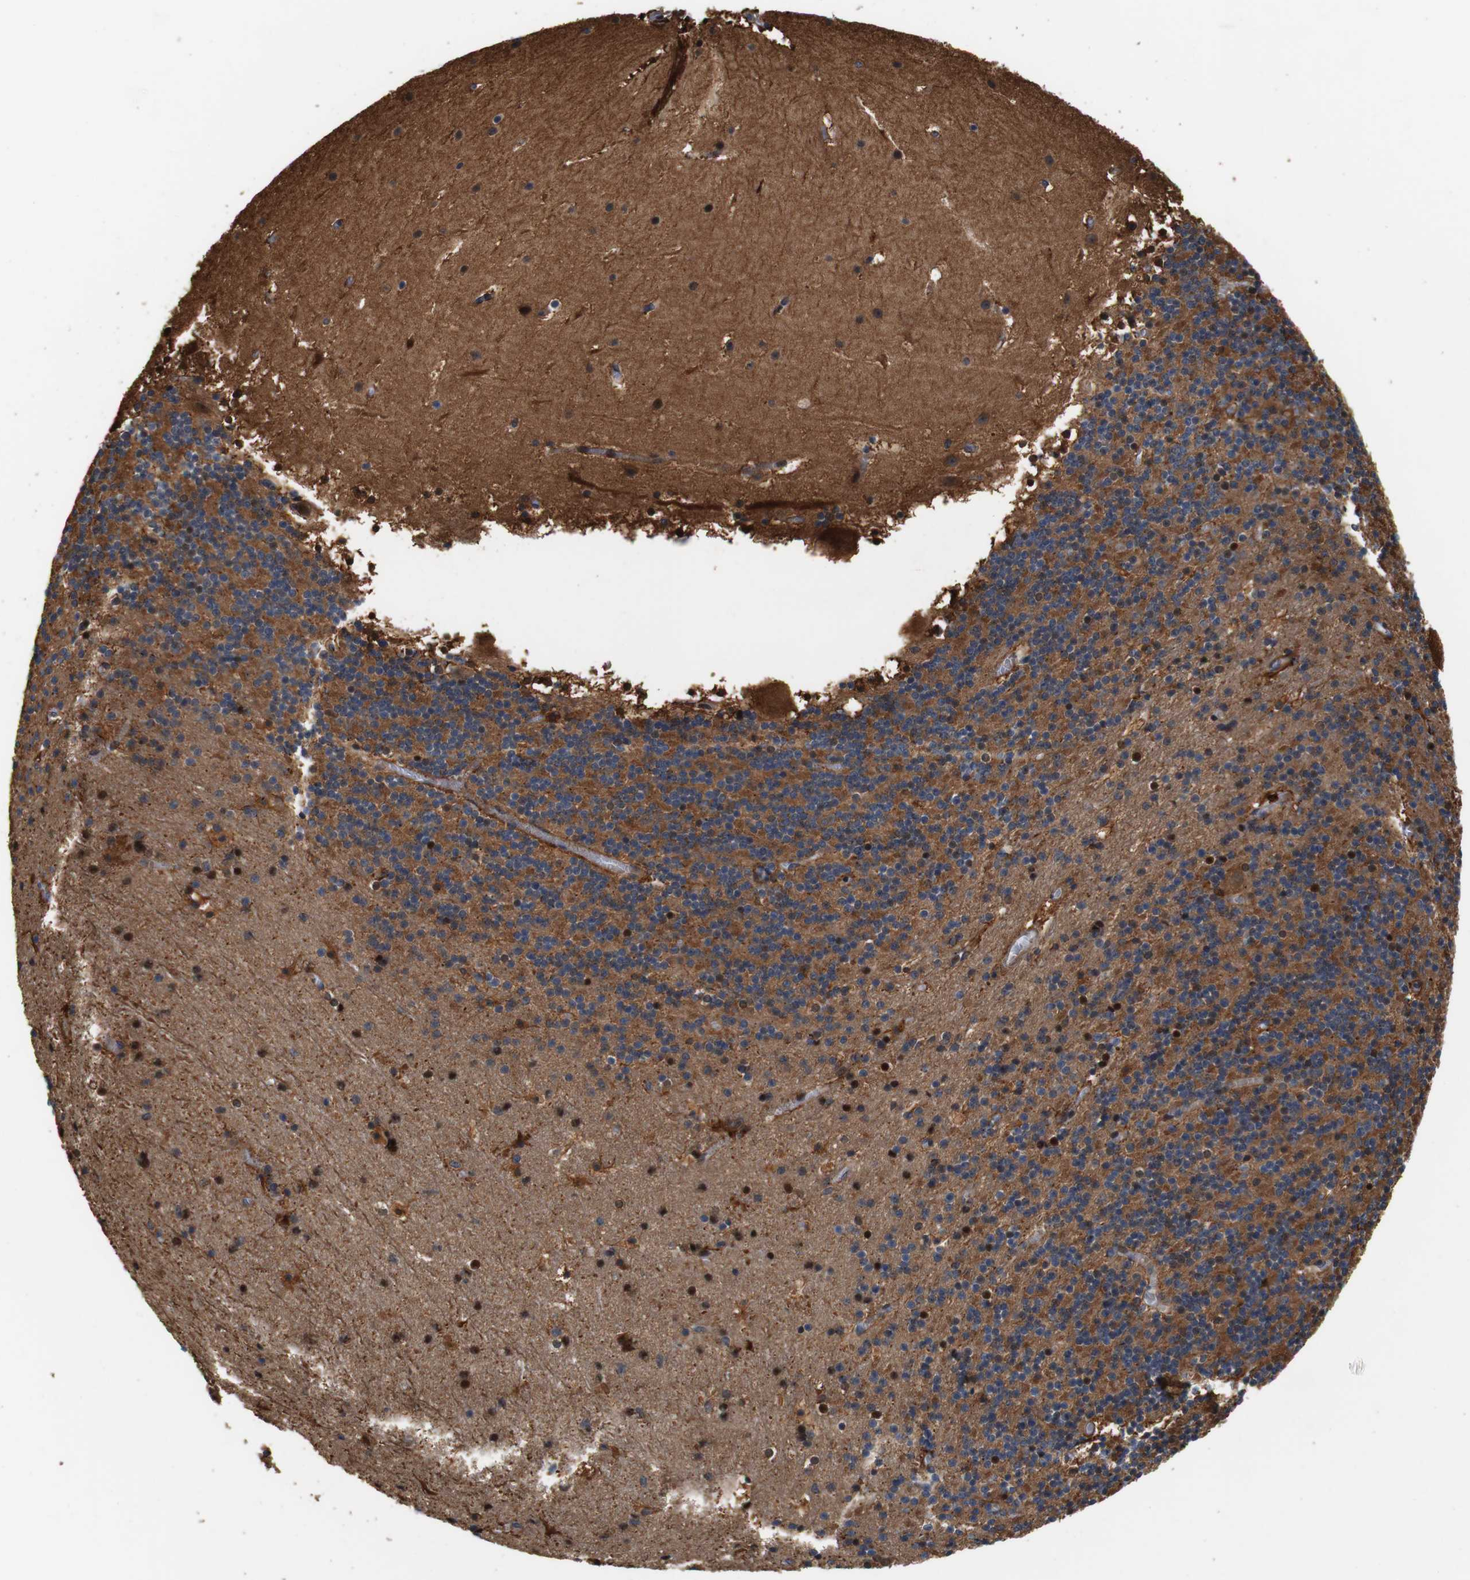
{"staining": {"intensity": "strong", "quantity": ">75%", "location": "cytoplasmic/membranous,nuclear"}, "tissue": "cerebellum", "cell_type": "Cells in granular layer", "image_type": "normal", "snomed": [{"axis": "morphology", "description": "Normal tissue, NOS"}, {"axis": "topography", "description": "Cerebellum"}], "caption": "Cells in granular layer display strong cytoplasmic/membranous,nuclear positivity in approximately >75% of cells in benign cerebellum.", "gene": "LRP4", "patient": {"sex": "male", "age": 45}}